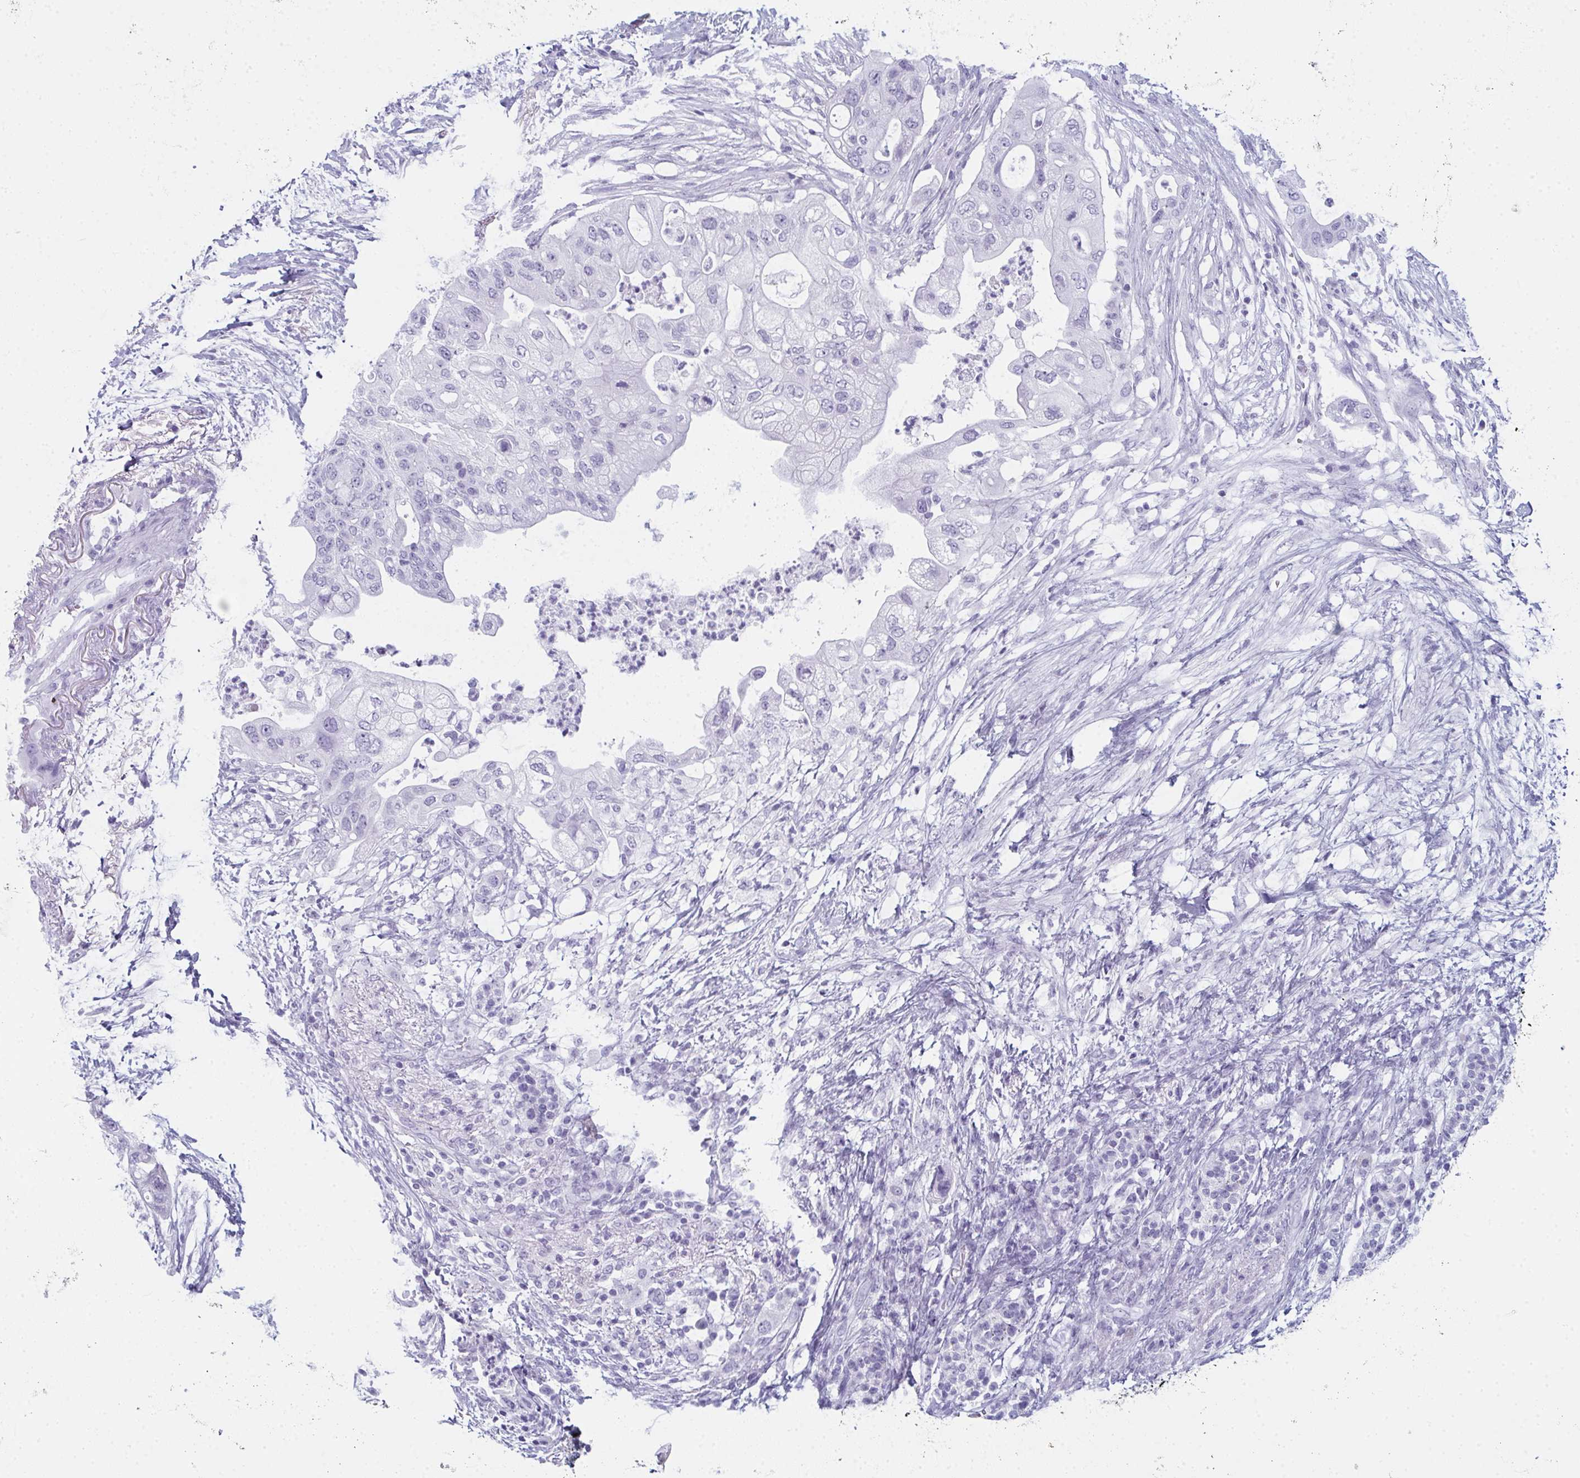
{"staining": {"intensity": "negative", "quantity": "none", "location": "none"}, "tissue": "pancreatic cancer", "cell_type": "Tumor cells", "image_type": "cancer", "snomed": [{"axis": "morphology", "description": "Adenocarcinoma, NOS"}, {"axis": "topography", "description": "Pancreas"}], "caption": "An immunohistochemistry micrograph of adenocarcinoma (pancreatic) is shown. There is no staining in tumor cells of adenocarcinoma (pancreatic).", "gene": "ENKUR", "patient": {"sex": "female", "age": 72}}